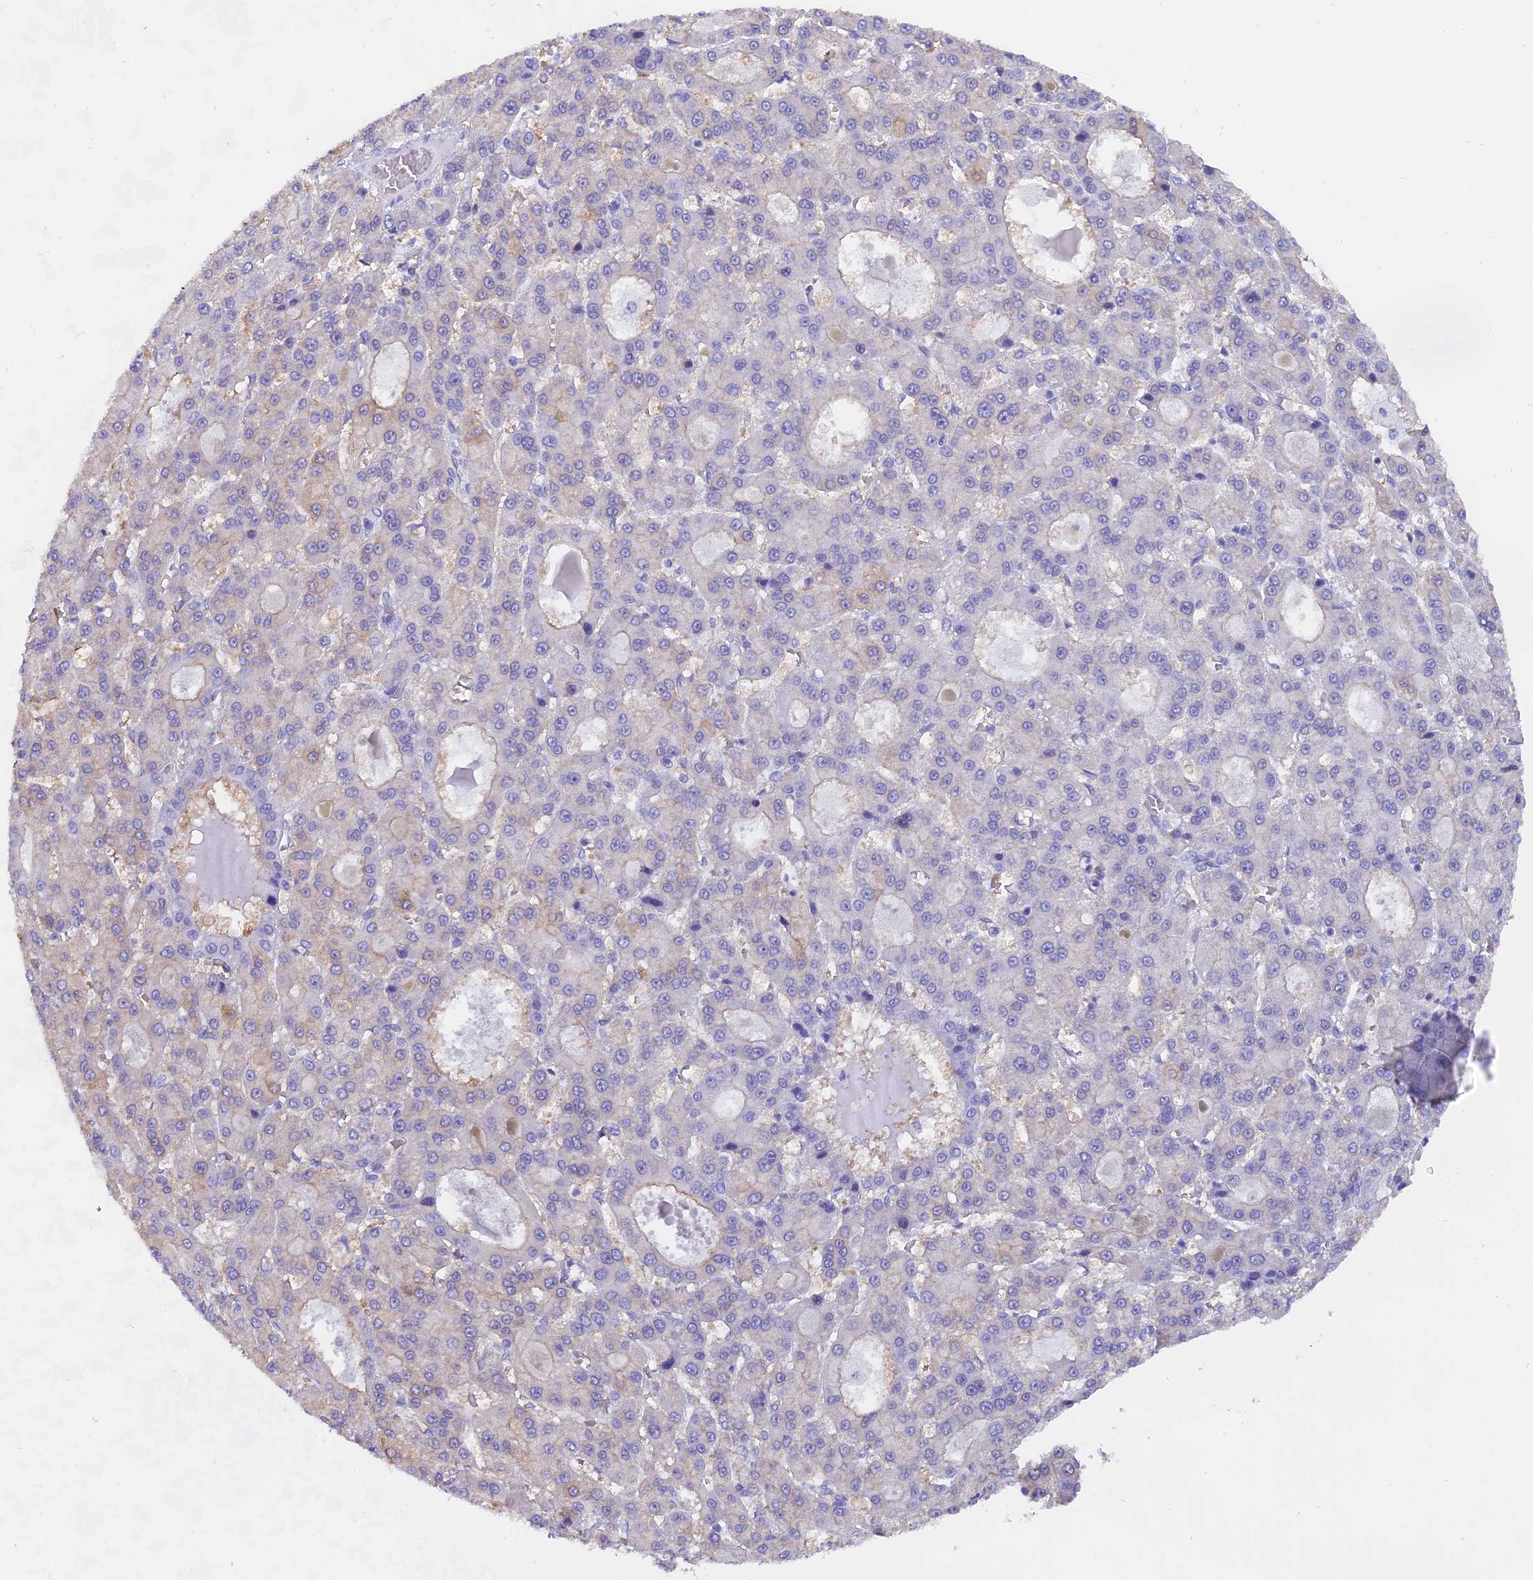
{"staining": {"intensity": "negative", "quantity": "none", "location": "none"}, "tissue": "liver cancer", "cell_type": "Tumor cells", "image_type": "cancer", "snomed": [{"axis": "morphology", "description": "Carcinoma, Hepatocellular, NOS"}, {"axis": "topography", "description": "Liver"}], "caption": "This photomicrograph is of liver cancer stained with immunohistochemistry (IHC) to label a protein in brown with the nuclei are counter-stained blue. There is no expression in tumor cells.", "gene": "FAM118B", "patient": {"sex": "male", "age": 70}}